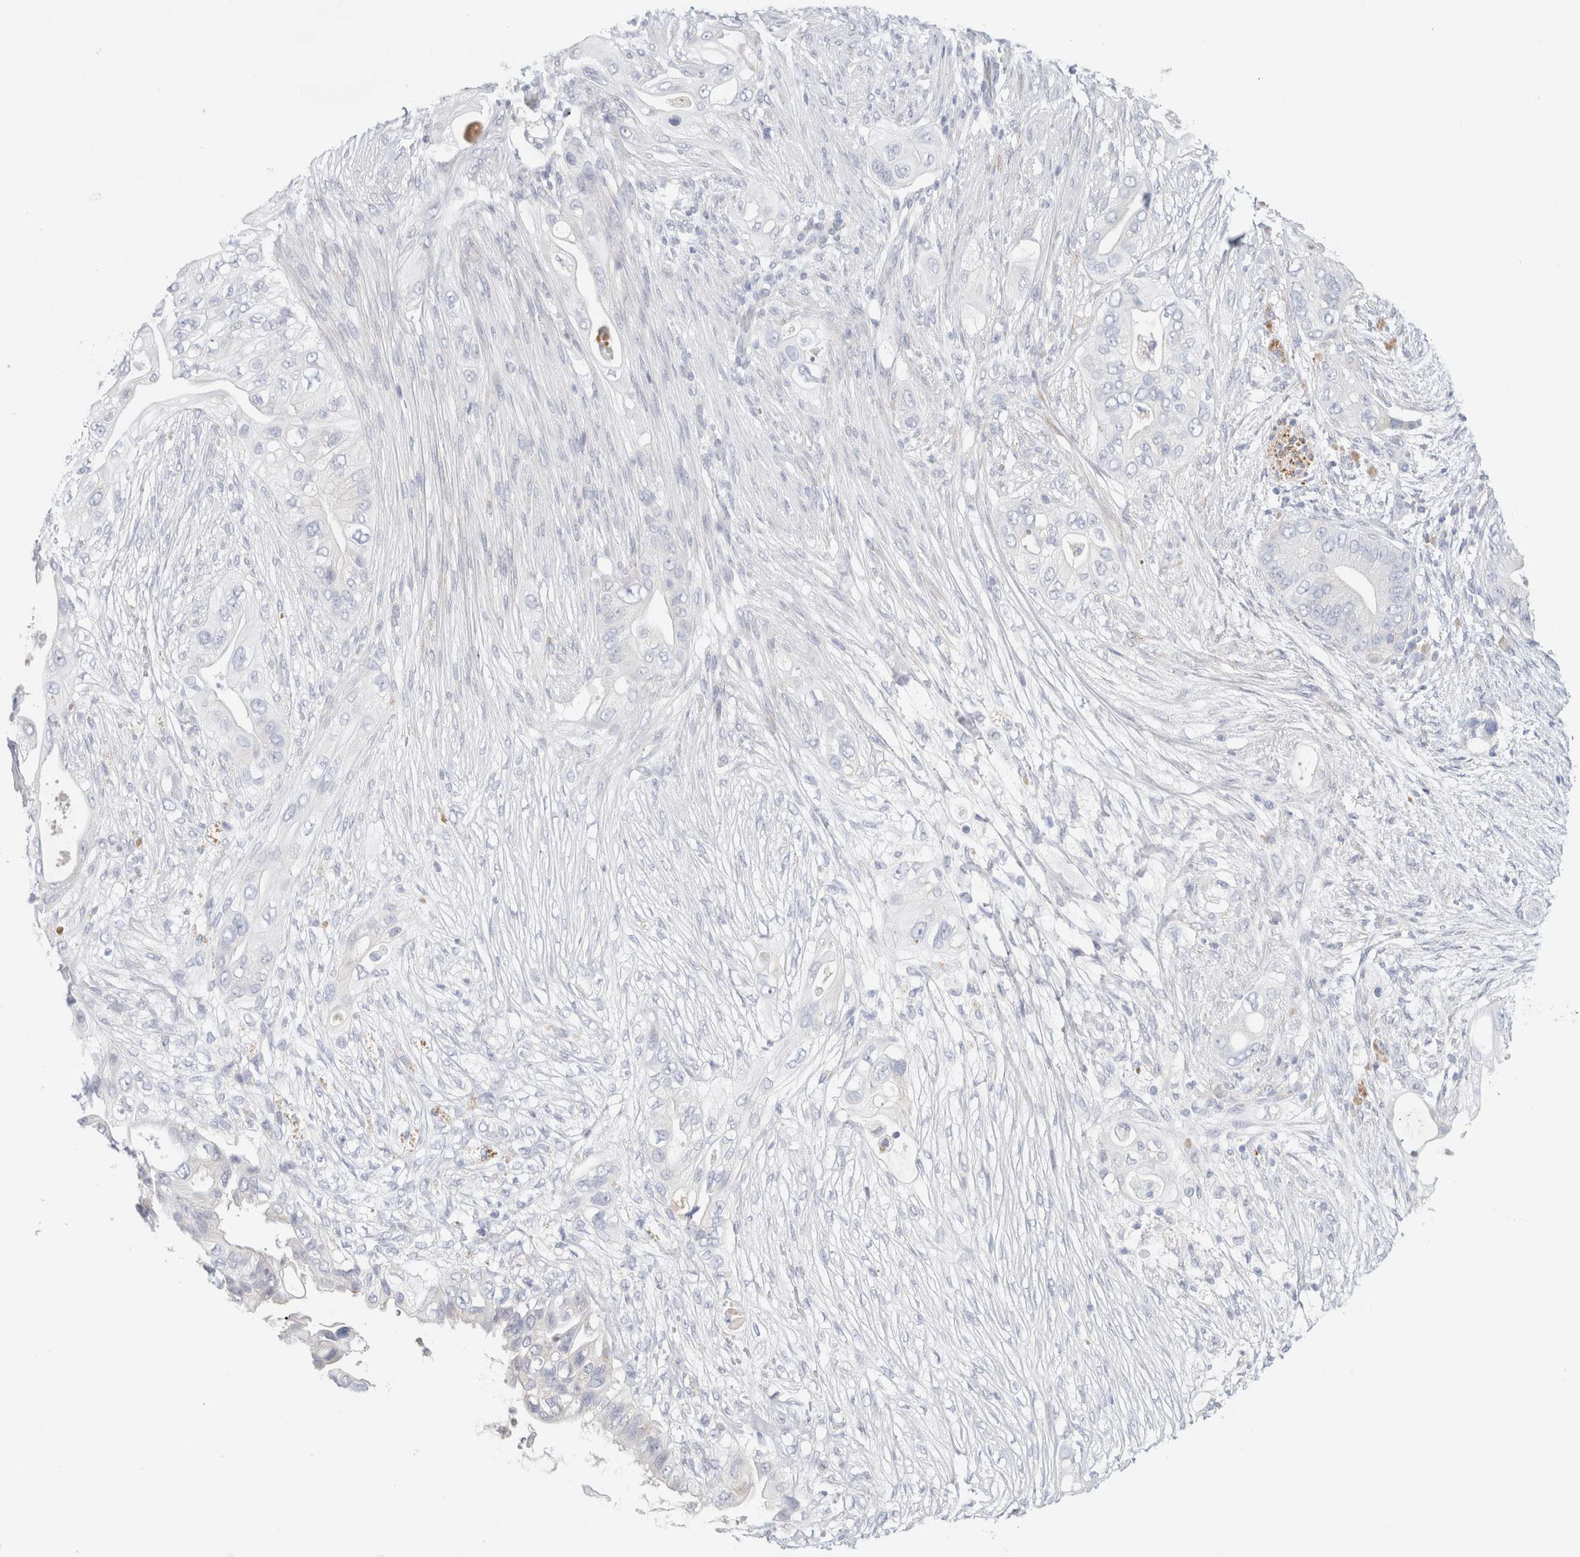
{"staining": {"intensity": "negative", "quantity": "none", "location": "none"}, "tissue": "pancreatic cancer", "cell_type": "Tumor cells", "image_type": "cancer", "snomed": [{"axis": "morphology", "description": "Adenocarcinoma, NOS"}, {"axis": "topography", "description": "Pancreas"}], "caption": "Tumor cells show no significant expression in adenocarcinoma (pancreatic).", "gene": "GADD45G", "patient": {"sex": "male", "age": 53}}